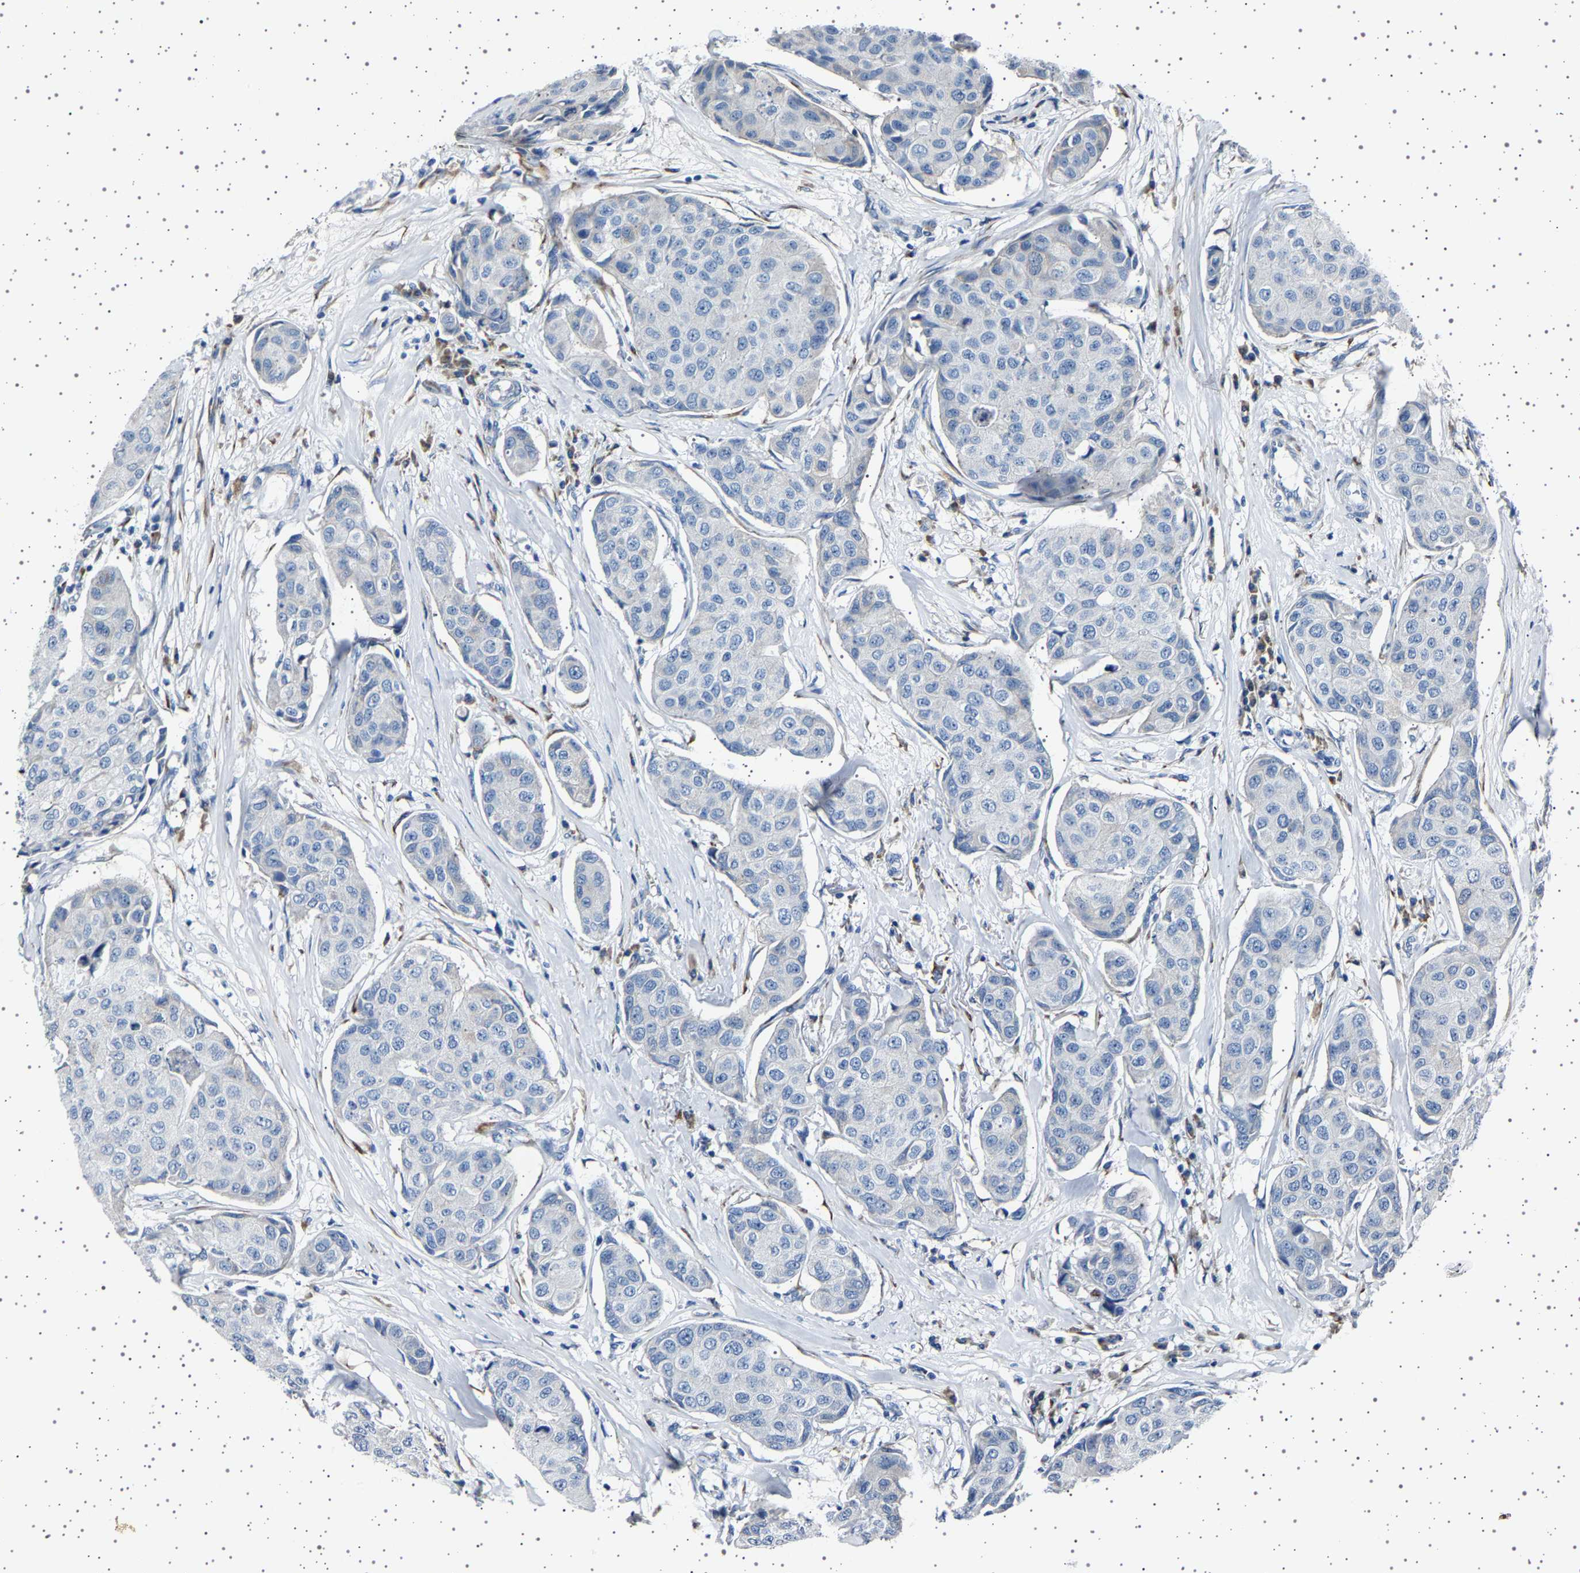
{"staining": {"intensity": "negative", "quantity": "none", "location": "none"}, "tissue": "breast cancer", "cell_type": "Tumor cells", "image_type": "cancer", "snomed": [{"axis": "morphology", "description": "Duct carcinoma"}, {"axis": "topography", "description": "Breast"}], "caption": "A micrograph of human intraductal carcinoma (breast) is negative for staining in tumor cells.", "gene": "FTCD", "patient": {"sex": "female", "age": 80}}